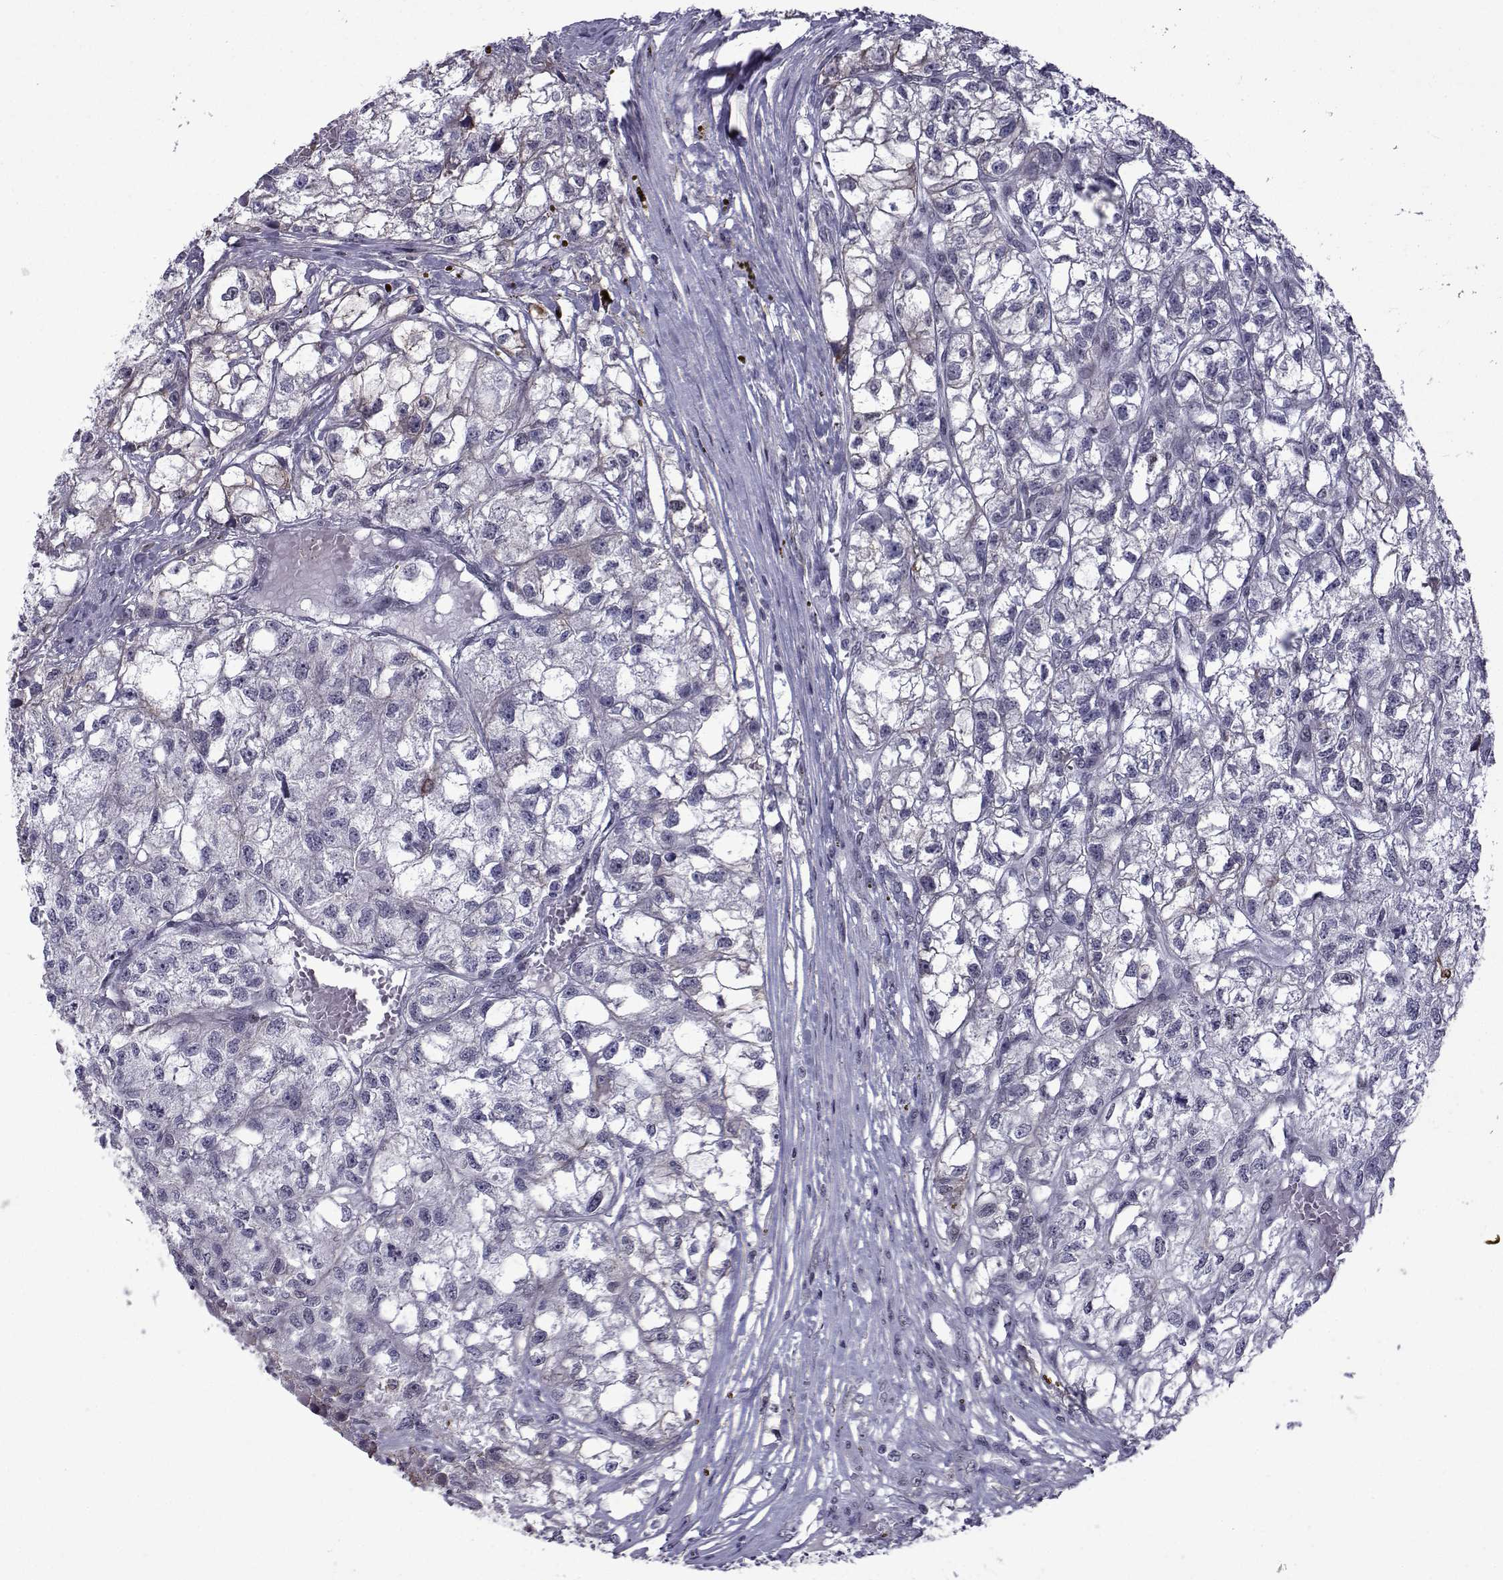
{"staining": {"intensity": "negative", "quantity": "none", "location": "none"}, "tissue": "renal cancer", "cell_type": "Tumor cells", "image_type": "cancer", "snomed": [{"axis": "morphology", "description": "Adenocarcinoma, NOS"}, {"axis": "topography", "description": "Kidney"}], "caption": "This image is of renal adenocarcinoma stained with immunohistochemistry (IHC) to label a protein in brown with the nuclei are counter-stained blue. There is no positivity in tumor cells.", "gene": "RBM24", "patient": {"sex": "male", "age": 56}}